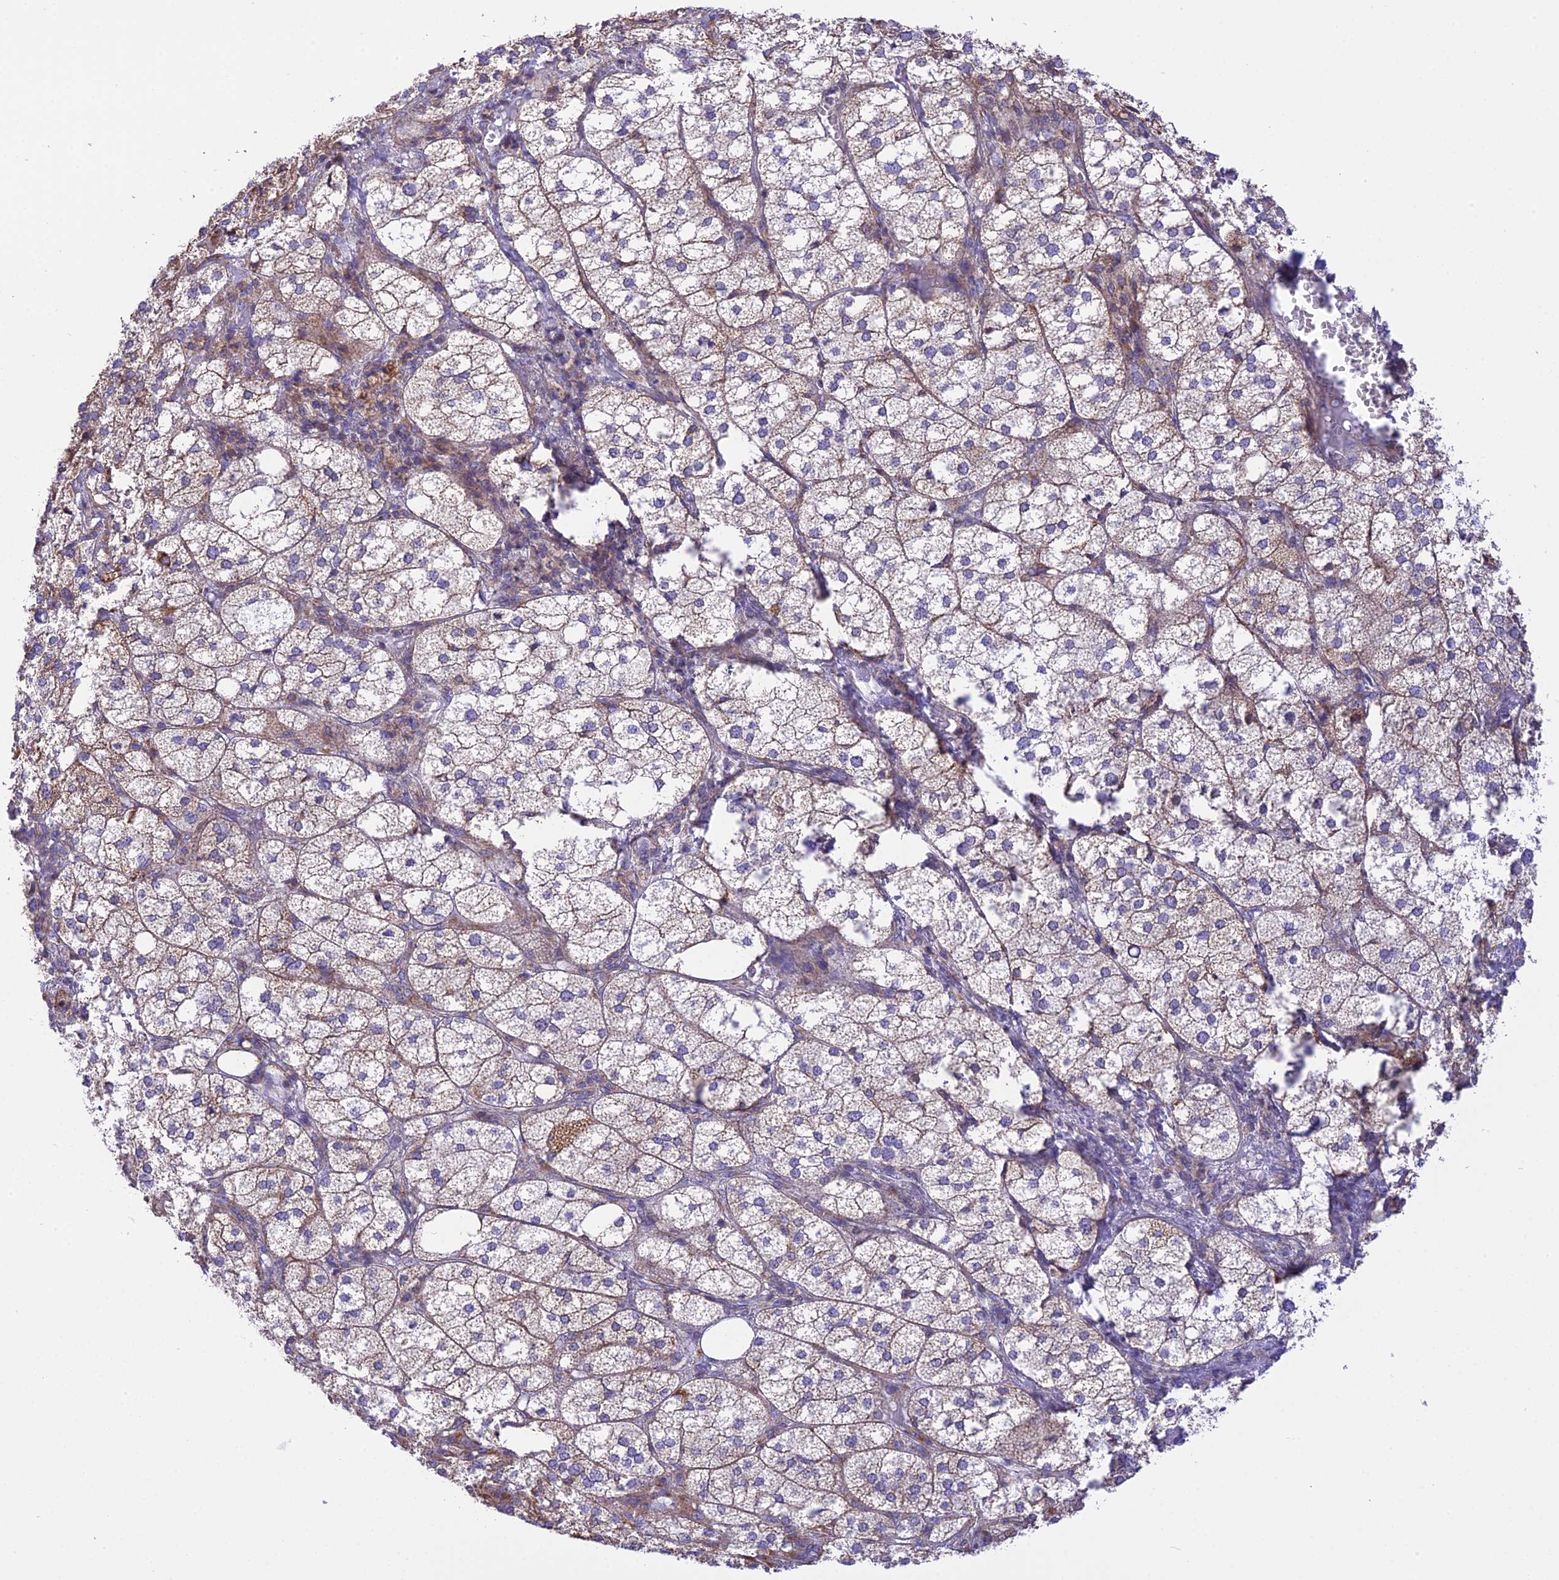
{"staining": {"intensity": "moderate", "quantity": "25%-75%", "location": "cytoplasmic/membranous"}, "tissue": "adrenal gland", "cell_type": "Glandular cells", "image_type": "normal", "snomed": [{"axis": "morphology", "description": "Normal tissue, NOS"}, {"axis": "topography", "description": "Adrenal gland"}], "caption": "A brown stain shows moderate cytoplasmic/membranous positivity of a protein in glandular cells of unremarkable human adrenal gland. (DAB (3,3'-diaminobenzidine) IHC with brightfield microscopy, high magnification).", "gene": "CORO7", "patient": {"sex": "female", "age": 61}}